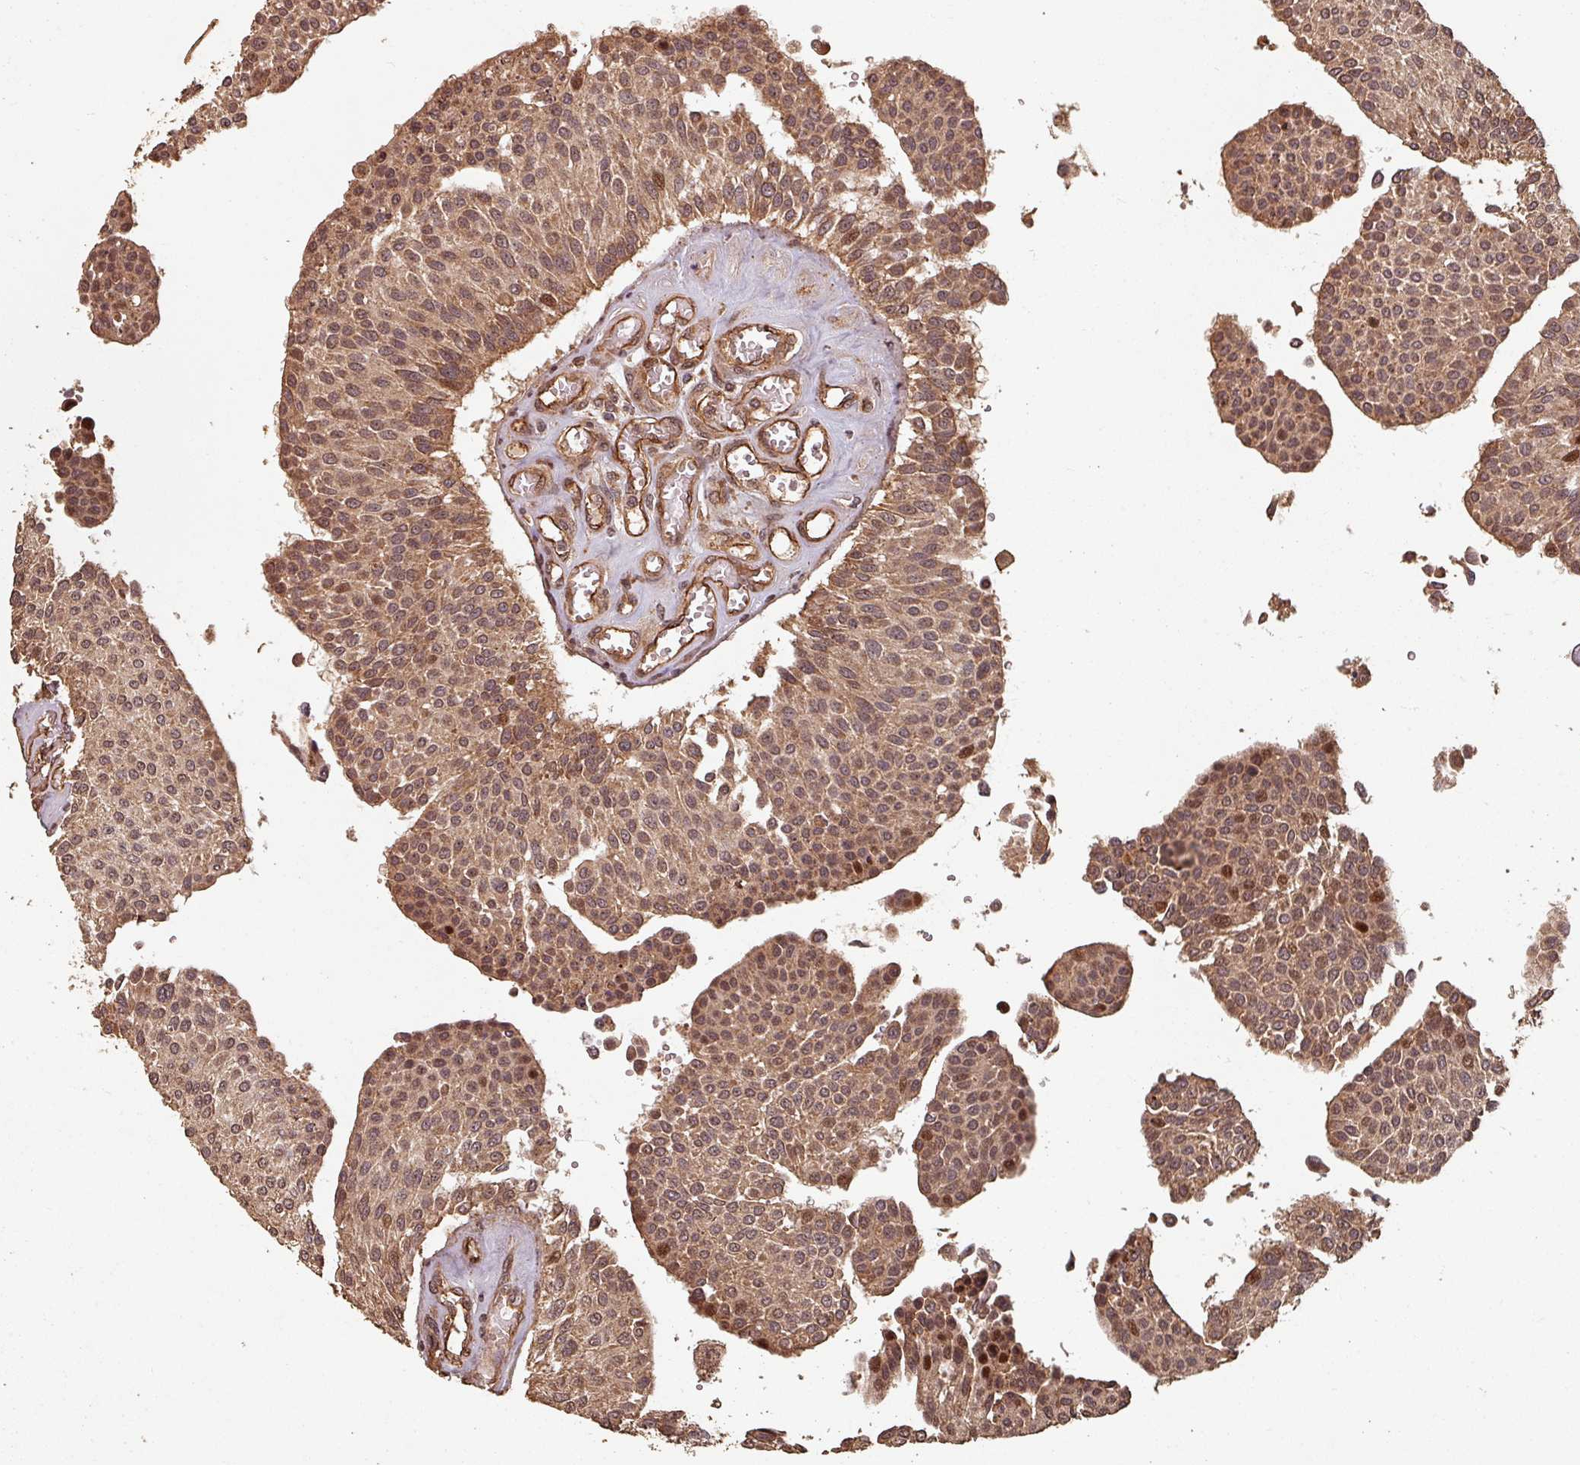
{"staining": {"intensity": "moderate", "quantity": ">75%", "location": "cytoplasmic/membranous,nuclear"}, "tissue": "urothelial cancer", "cell_type": "Tumor cells", "image_type": "cancer", "snomed": [{"axis": "morphology", "description": "Urothelial carcinoma, NOS"}, {"axis": "topography", "description": "Urinary bladder"}], "caption": "IHC (DAB) staining of urothelial cancer displays moderate cytoplasmic/membranous and nuclear protein expression in approximately >75% of tumor cells. (IHC, brightfield microscopy, high magnification).", "gene": "EID1", "patient": {"sex": "male", "age": 55}}